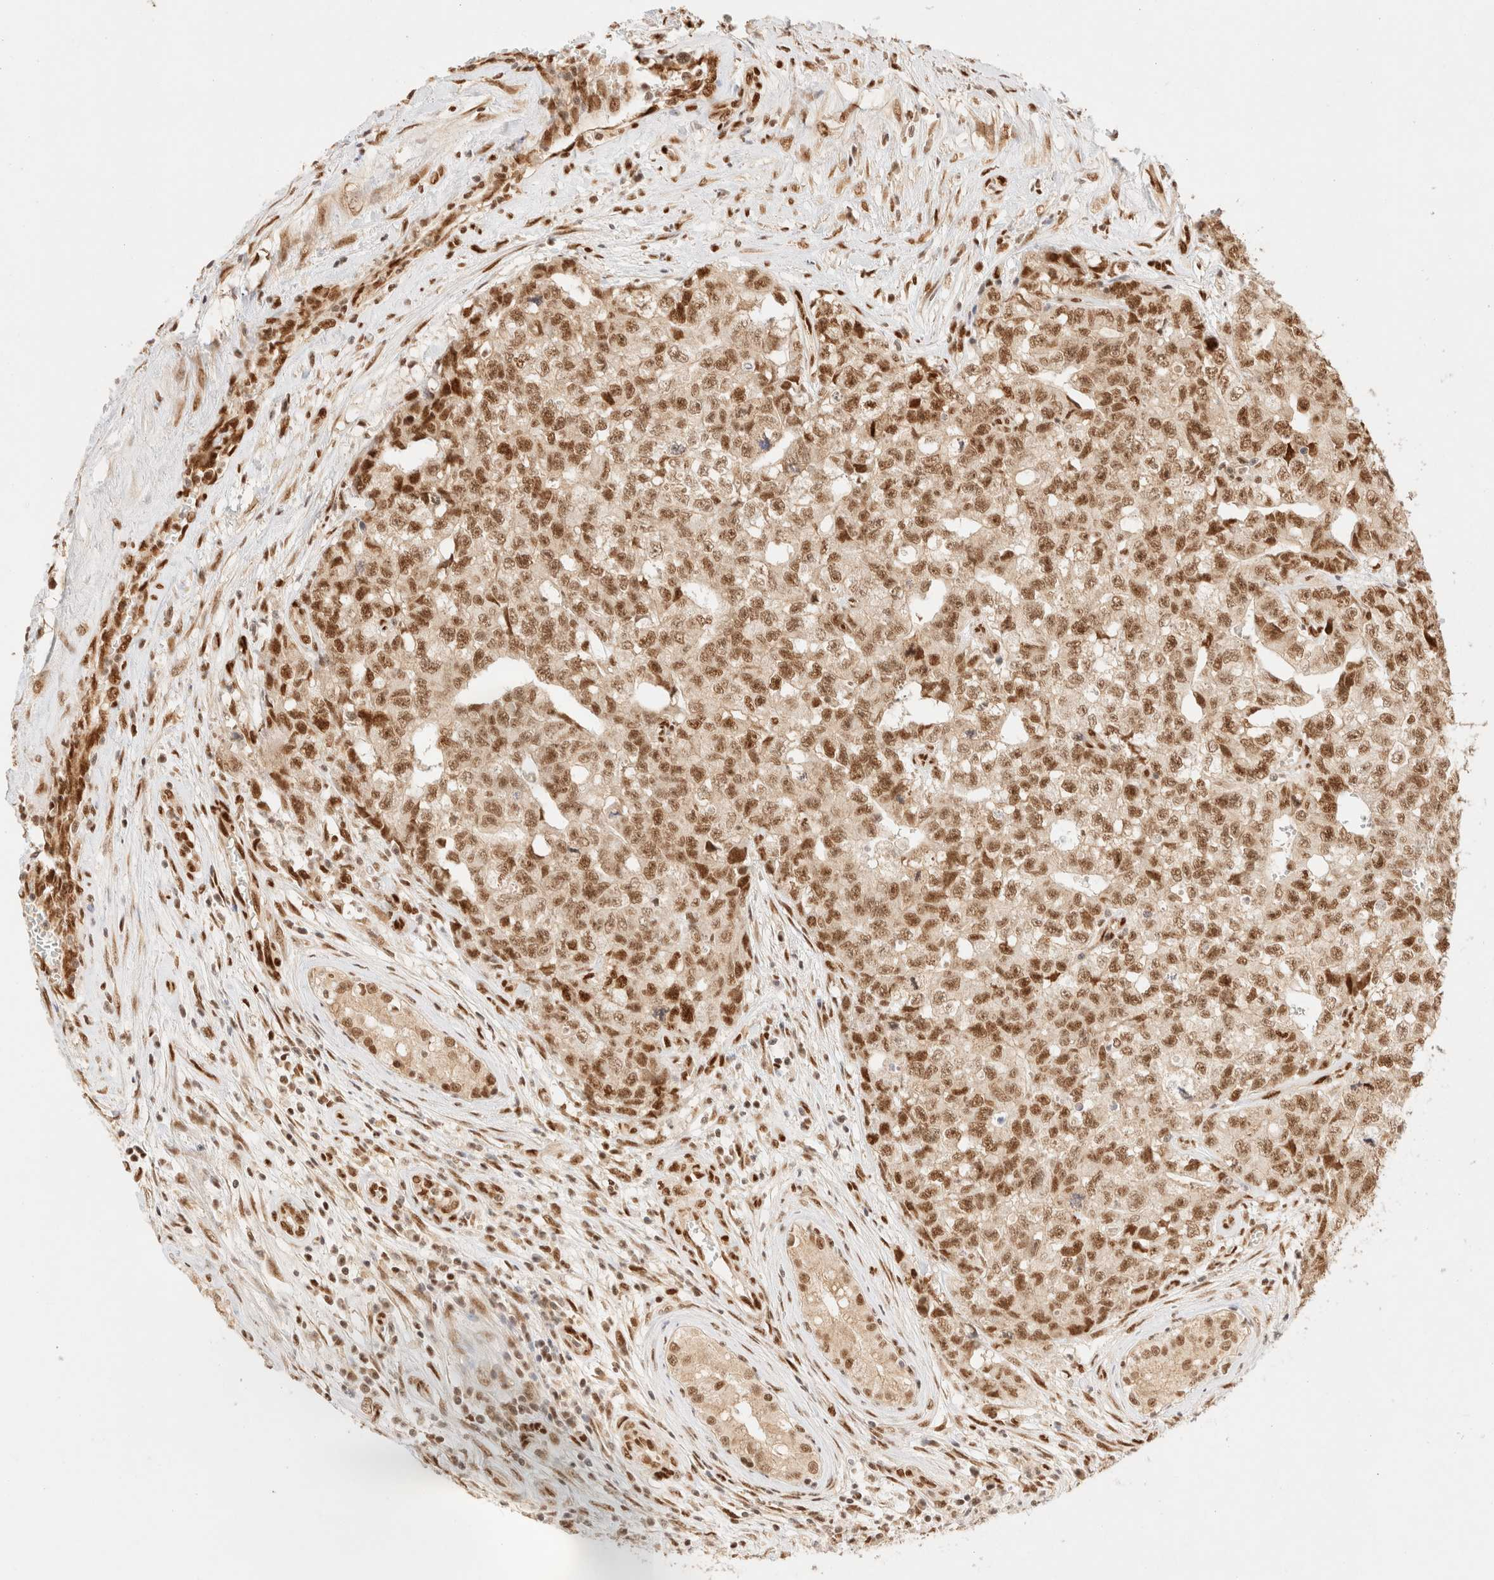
{"staining": {"intensity": "moderate", "quantity": ">75%", "location": "nuclear"}, "tissue": "testis cancer", "cell_type": "Tumor cells", "image_type": "cancer", "snomed": [{"axis": "morphology", "description": "Carcinoma, Embryonal, NOS"}, {"axis": "topography", "description": "Testis"}], "caption": "Testis cancer (embryonal carcinoma) was stained to show a protein in brown. There is medium levels of moderate nuclear staining in about >75% of tumor cells. (Stains: DAB (3,3'-diaminobenzidine) in brown, nuclei in blue, Microscopy: brightfield microscopy at high magnification).", "gene": "ZNF768", "patient": {"sex": "male", "age": 28}}